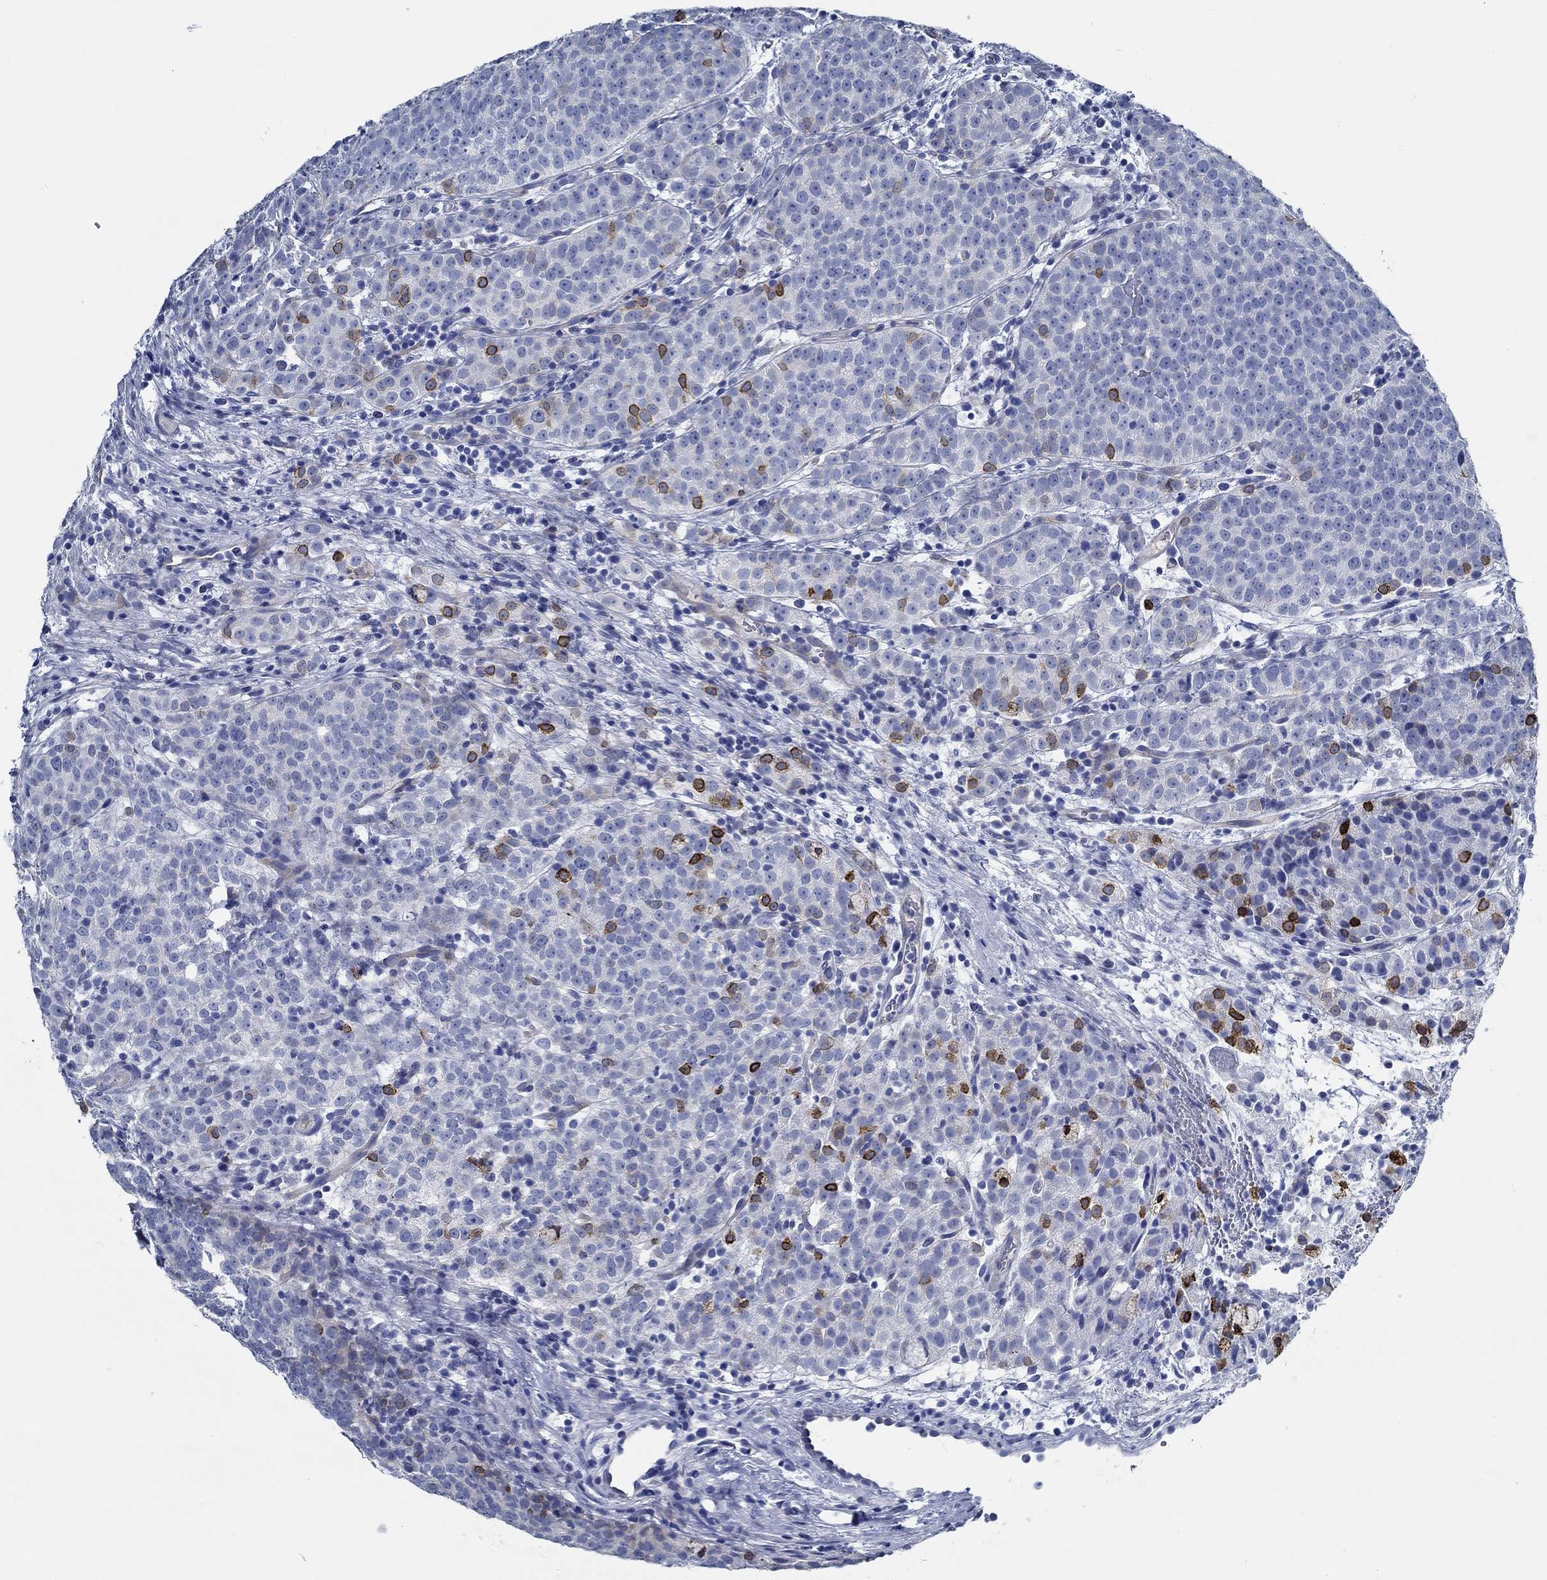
{"staining": {"intensity": "strong", "quantity": "<25%", "location": "cytoplasmic/membranous"}, "tissue": "prostate cancer", "cell_type": "Tumor cells", "image_type": "cancer", "snomed": [{"axis": "morphology", "description": "Adenocarcinoma, High grade"}, {"axis": "topography", "description": "Prostate"}], "caption": "The image shows immunohistochemical staining of prostate adenocarcinoma (high-grade). There is strong cytoplasmic/membranous positivity is seen in approximately <25% of tumor cells.", "gene": "HECW2", "patient": {"sex": "male", "age": 53}}